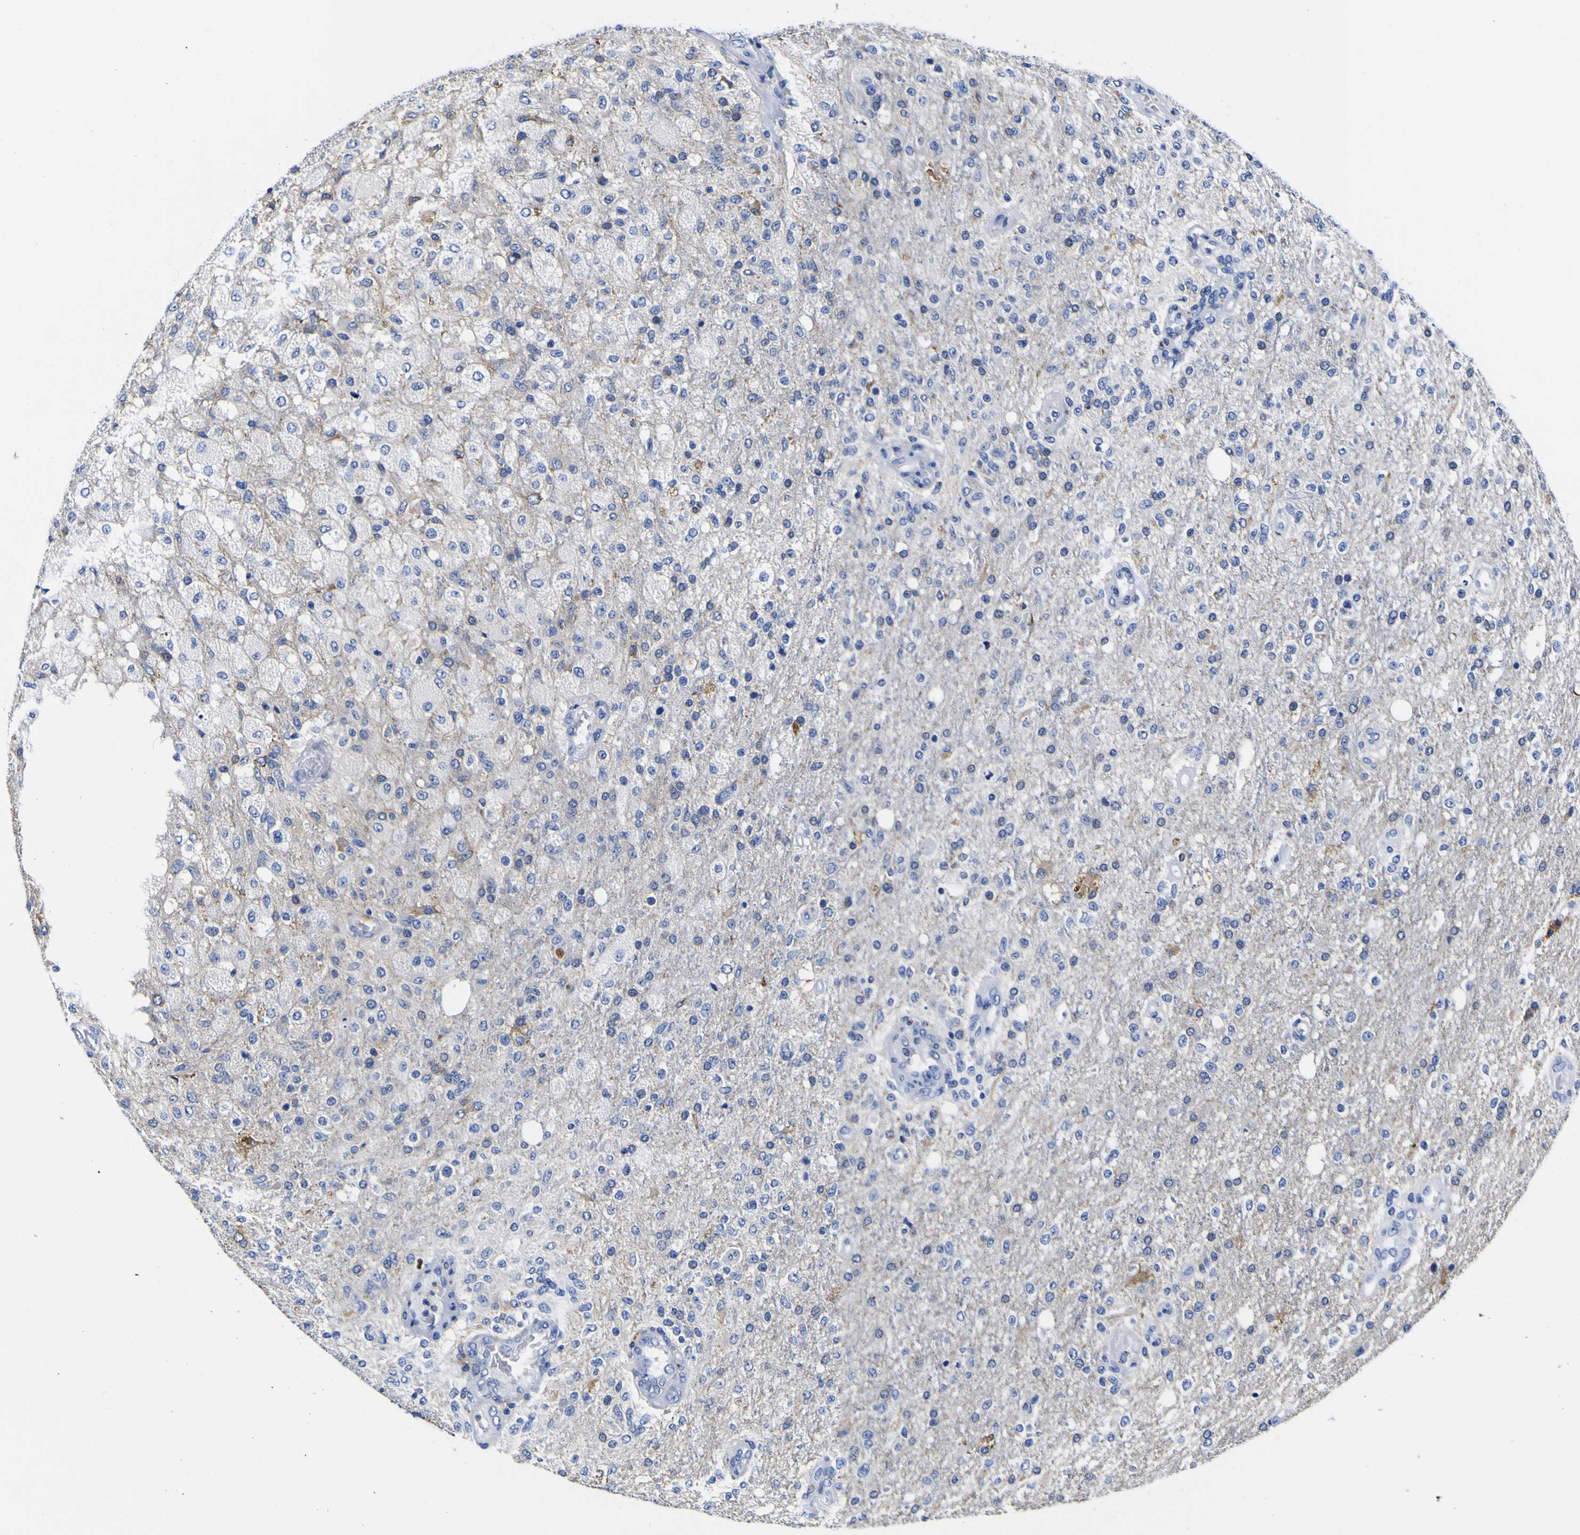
{"staining": {"intensity": "moderate", "quantity": "<25%", "location": "cytoplasmic/membranous"}, "tissue": "glioma", "cell_type": "Tumor cells", "image_type": "cancer", "snomed": [{"axis": "morphology", "description": "Normal tissue, NOS"}, {"axis": "morphology", "description": "Glioma, malignant, High grade"}, {"axis": "topography", "description": "Cerebral cortex"}], "caption": "Moderate cytoplasmic/membranous positivity is seen in approximately <25% of tumor cells in glioma. (Stains: DAB (3,3'-diaminobenzidine) in brown, nuclei in blue, Microscopy: brightfield microscopy at high magnification).", "gene": "HLA-DQA1", "patient": {"sex": "male", "age": 77}}